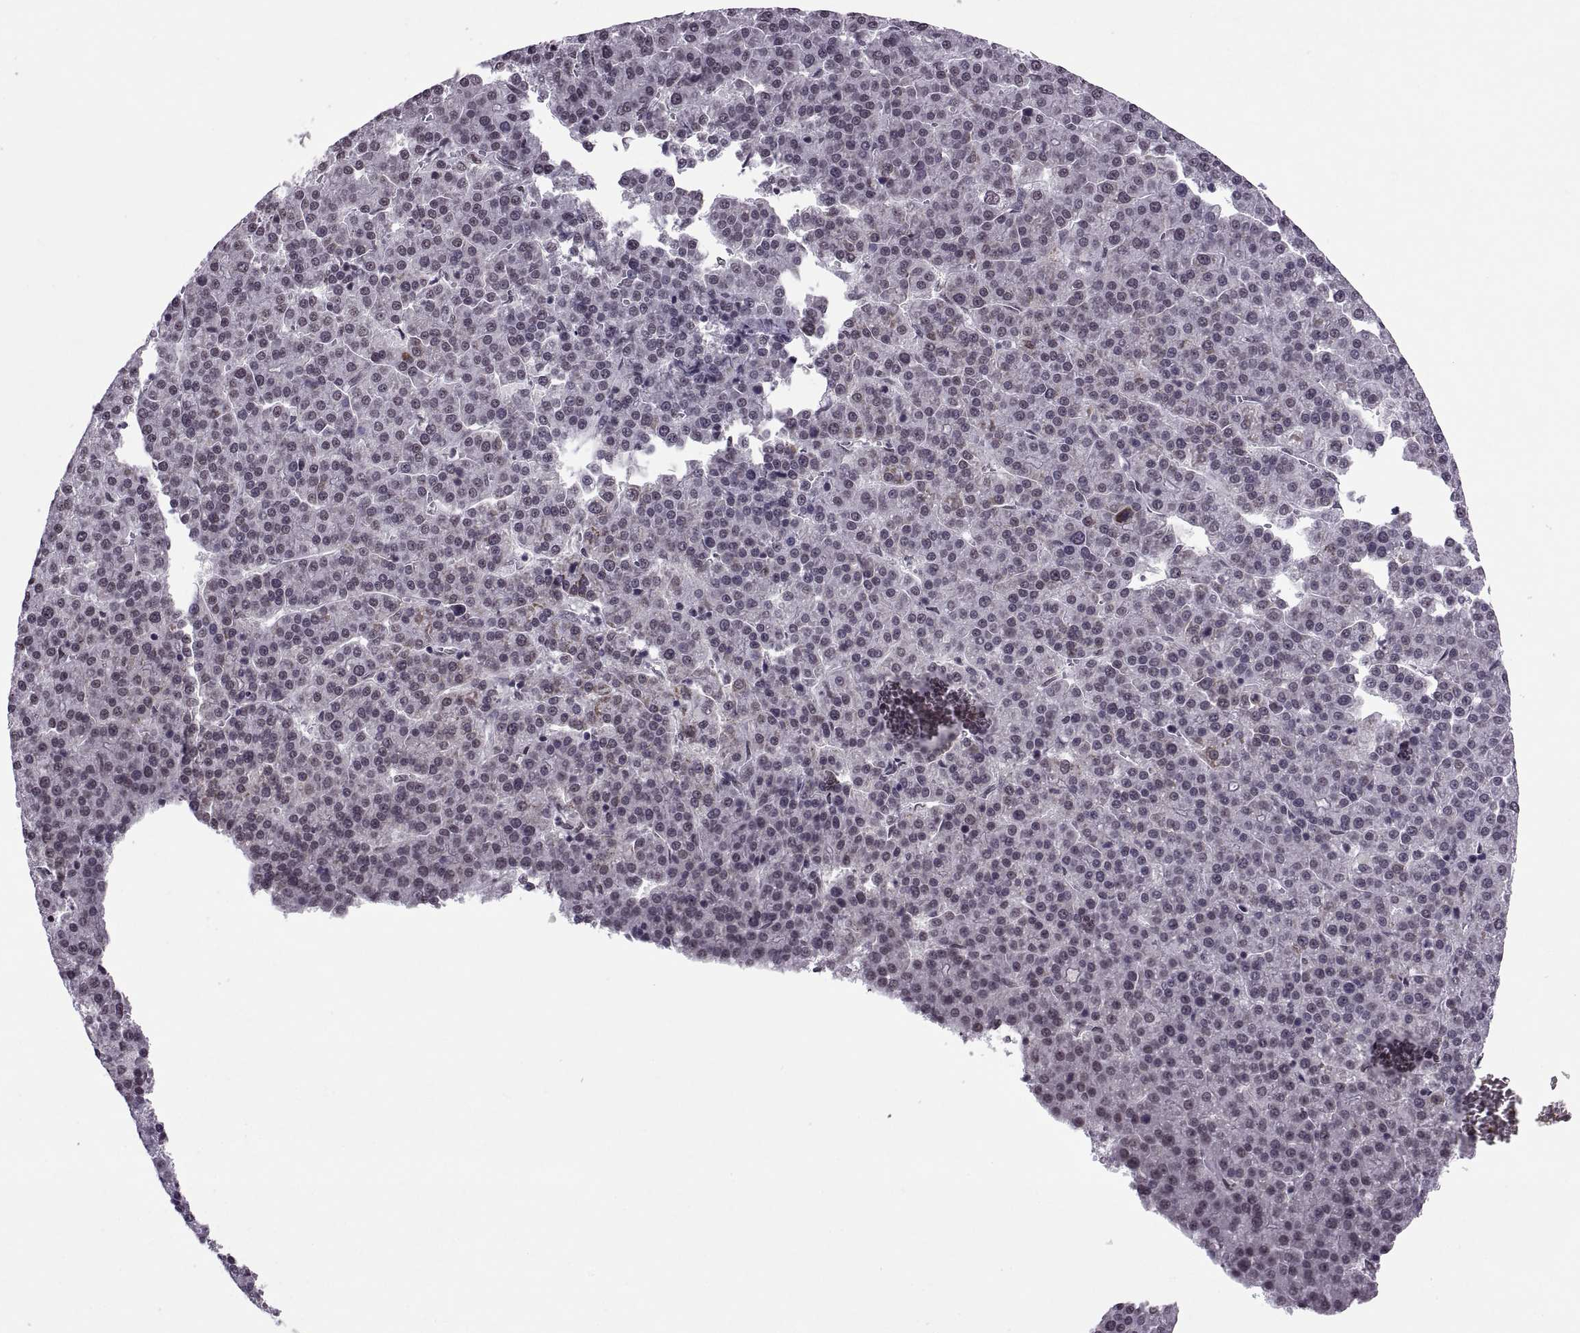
{"staining": {"intensity": "negative", "quantity": "none", "location": "none"}, "tissue": "liver cancer", "cell_type": "Tumor cells", "image_type": "cancer", "snomed": [{"axis": "morphology", "description": "Carcinoma, Hepatocellular, NOS"}, {"axis": "topography", "description": "Liver"}], "caption": "Photomicrograph shows no significant protein staining in tumor cells of liver cancer (hepatocellular carcinoma).", "gene": "OTP", "patient": {"sex": "female", "age": 58}}